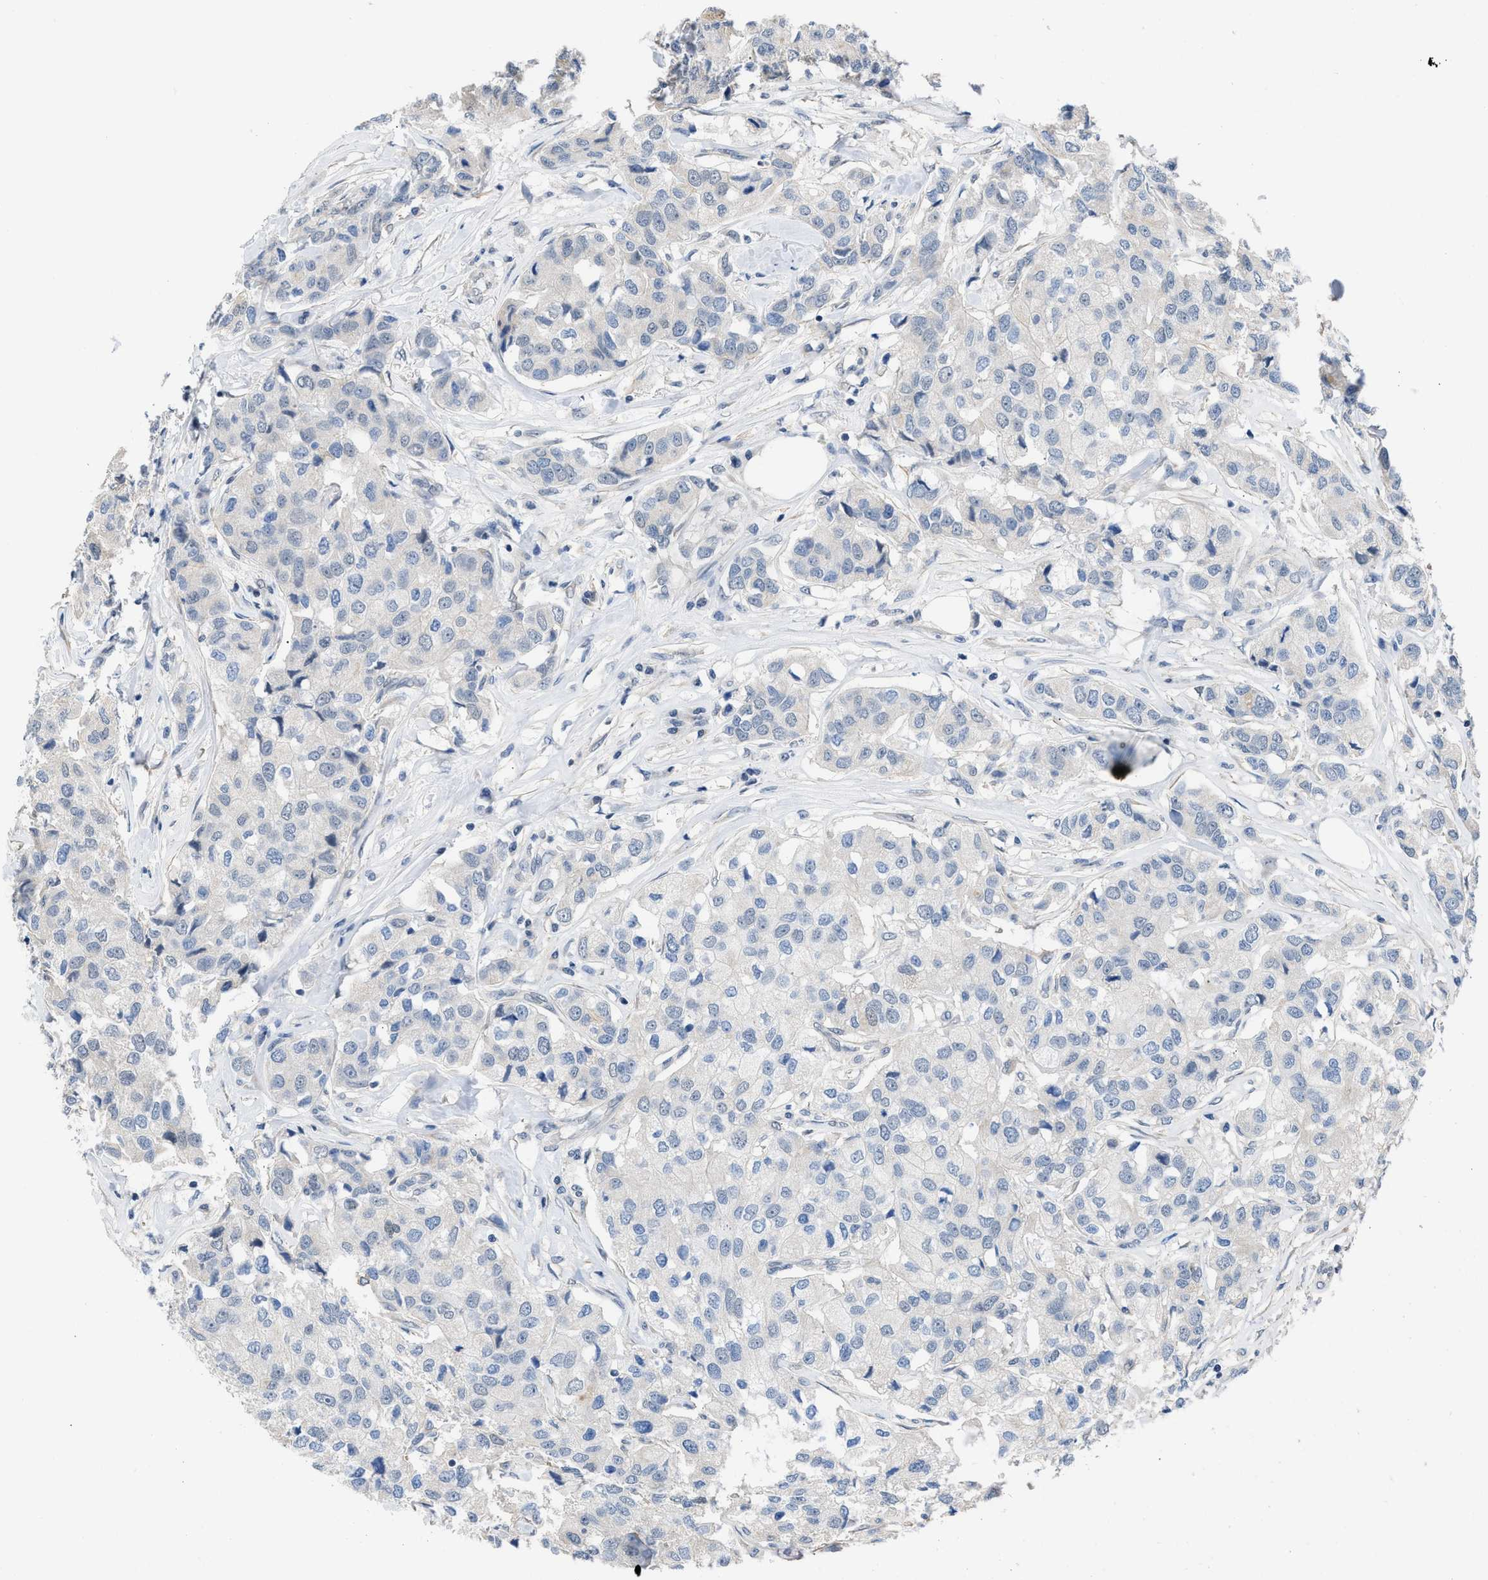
{"staining": {"intensity": "negative", "quantity": "none", "location": "none"}, "tissue": "breast cancer", "cell_type": "Tumor cells", "image_type": "cancer", "snomed": [{"axis": "morphology", "description": "Duct carcinoma"}, {"axis": "topography", "description": "Breast"}], "caption": "A photomicrograph of human breast cancer is negative for staining in tumor cells.", "gene": "TERF2IP", "patient": {"sex": "female", "age": 80}}